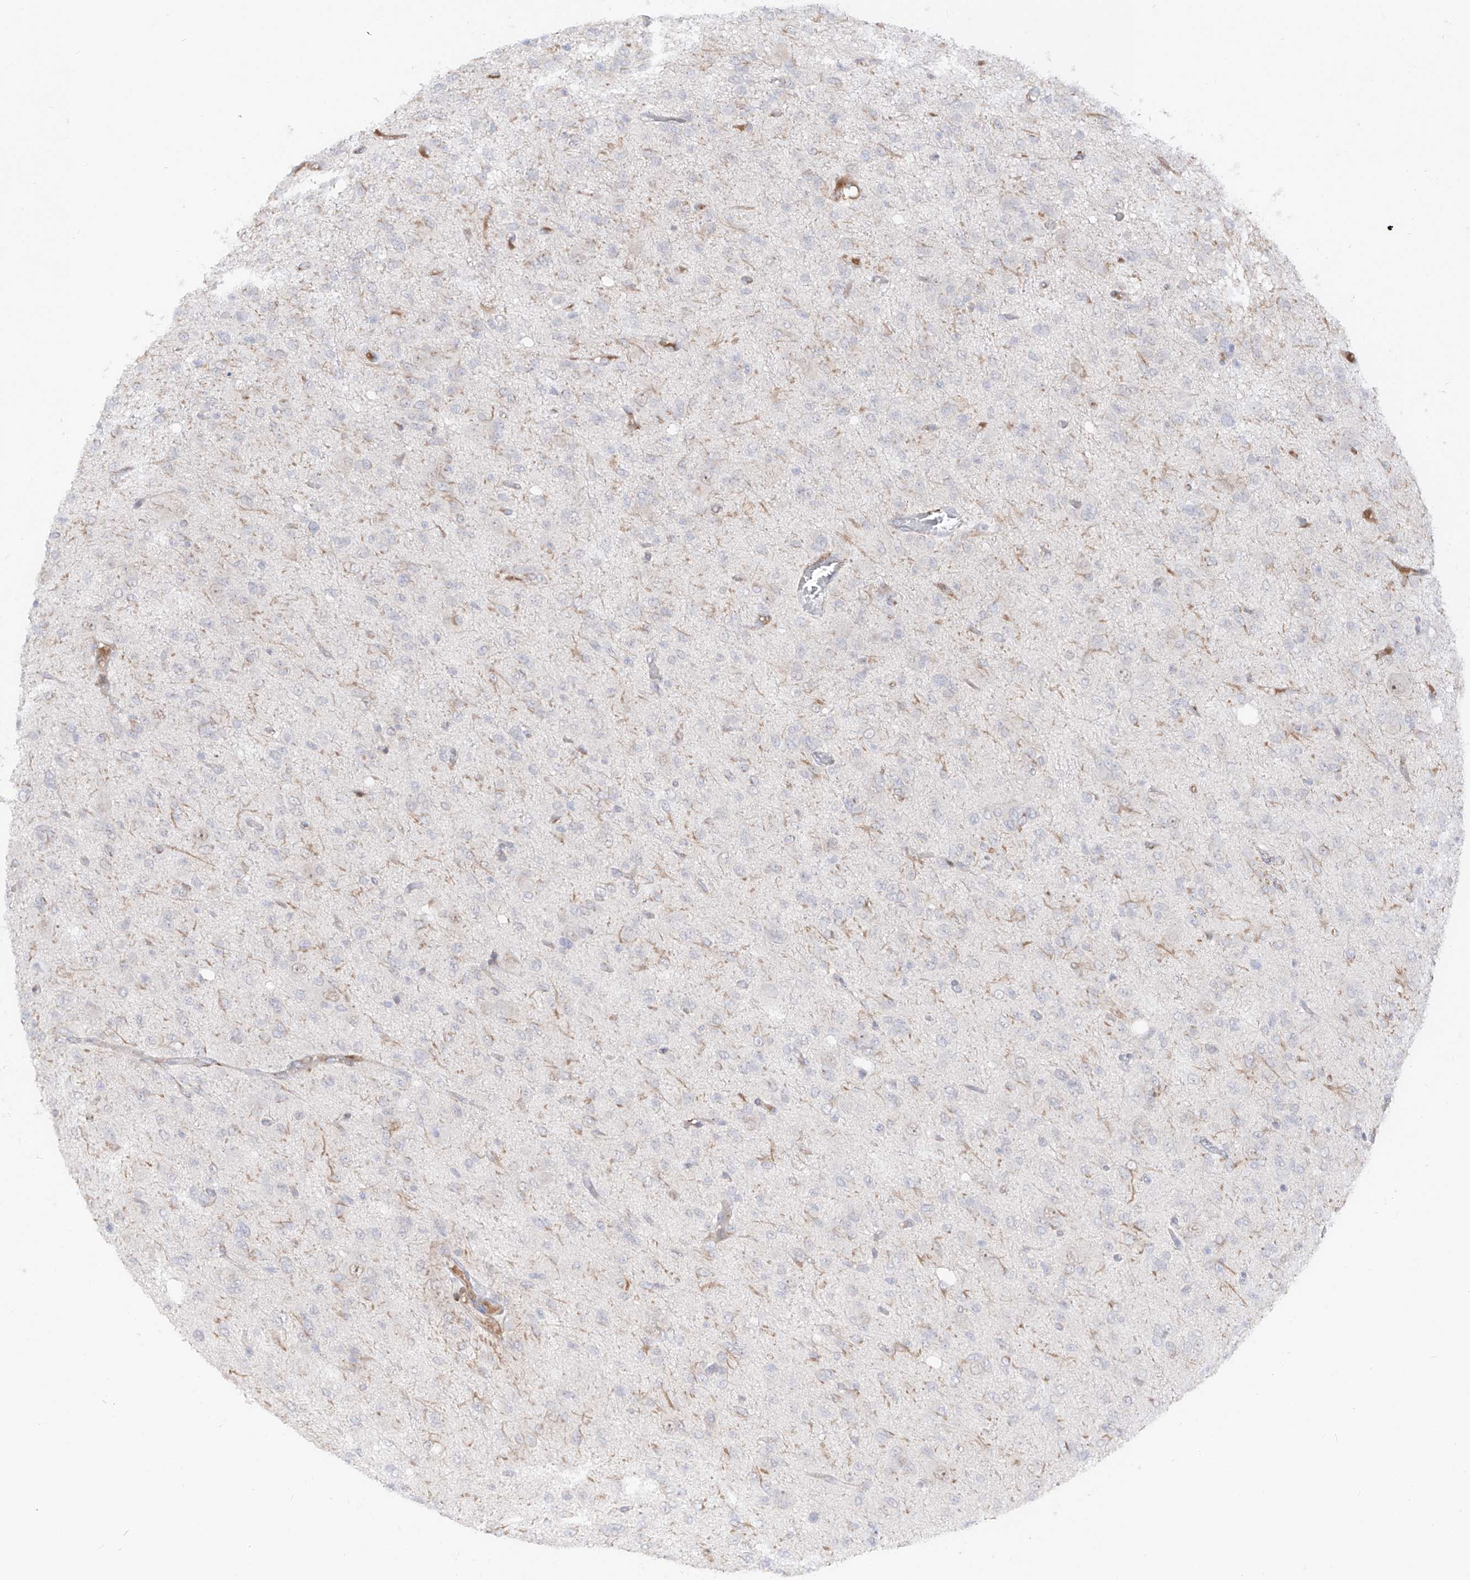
{"staining": {"intensity": "negative", "quantity": "none", "location": "none"}, "tissue": "glioma", "cell_type": "Tumor cells", "image_type": "cancer", "snomed": [{"axis": "morphology", "description": "Glioma, malignant, High grade"}, {"axis": "topography", "description": "Brain"}], "caption": "A histopathology image of glioma stained for a protein reveals no brown staining in tumor cells.", "gene": "ZNF180", "patient": {"sex": "female", "age": 59}}